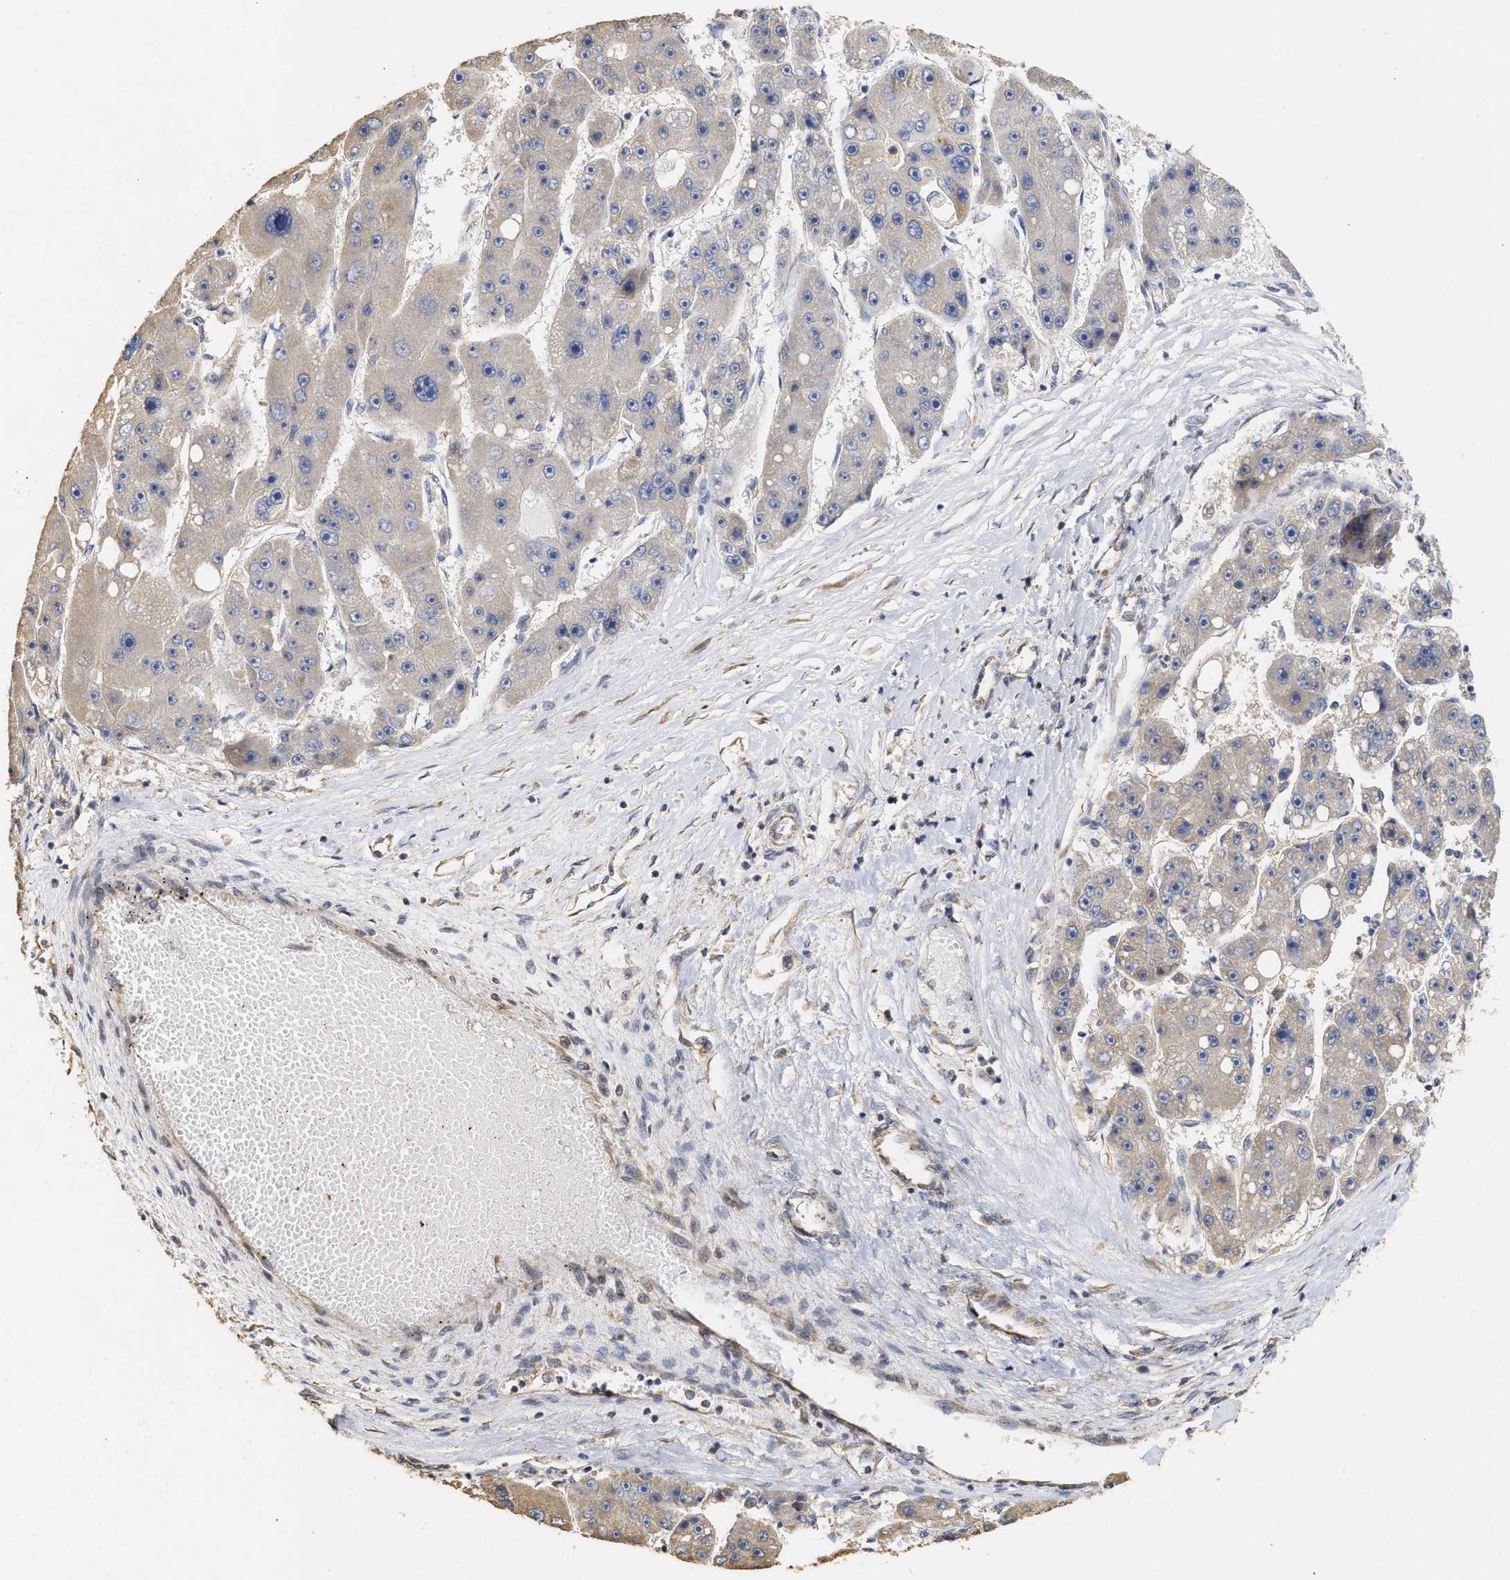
{"staining": {"intensity": "negative", "quantity": "none", "location": "none"}, "tissue": "liver cancer", "cell_type": "Tumor cells", "image_type": "cancer", "snomed": [{"axis": "morphology", "description": "Carcinoma, Hepatocellular, NOS"}, {"axis": "topography", "description": "Liver"}], "caption": "This is a micrograph of immunohistochemistry (IHC) staining of liver cancer (hepatocellular carcinoma), which shows no staining in tumor cells.", "gene": "NAV1", "patient": {"sex": "female", "age": 61}}